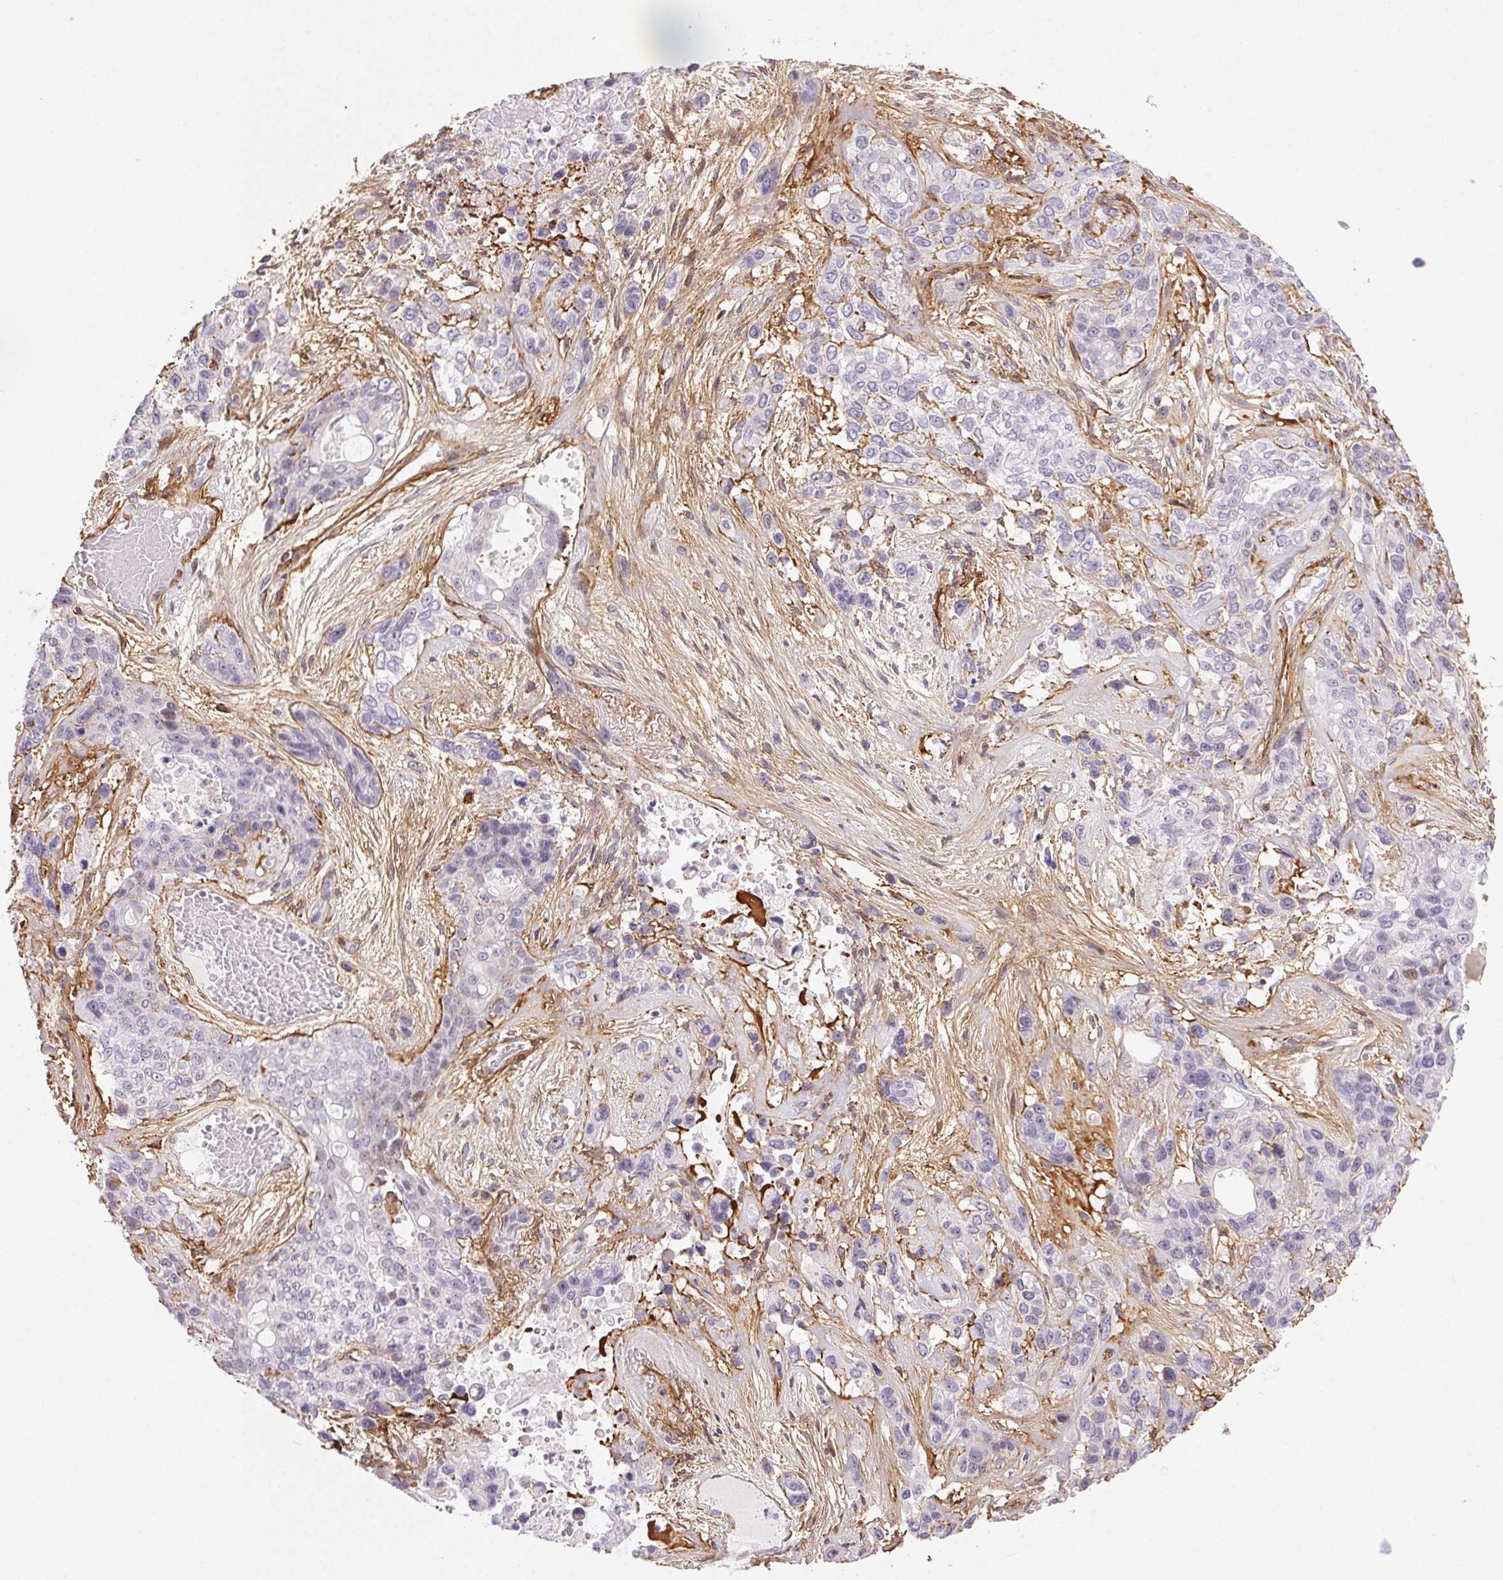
{"staining": {"intensity": "negative", "quantity": "none", "location": "none"}, "tissue": "lung cancer", "cell_type": "Tumor cells", "image_type": "cancer", "snomed": [{"axis": "morphology", "description": "Squamous cell carcinoma, NOS"}, {"axis": "topography", "description": "Lung"}], "caption": "A photomicrograph of lung cancer (squamous cell carcinoma) stained for a protein reveals no brown staining in tumor cells.", "gene": "PDZD2", "patient": {"sex": "female", "age": 70}}